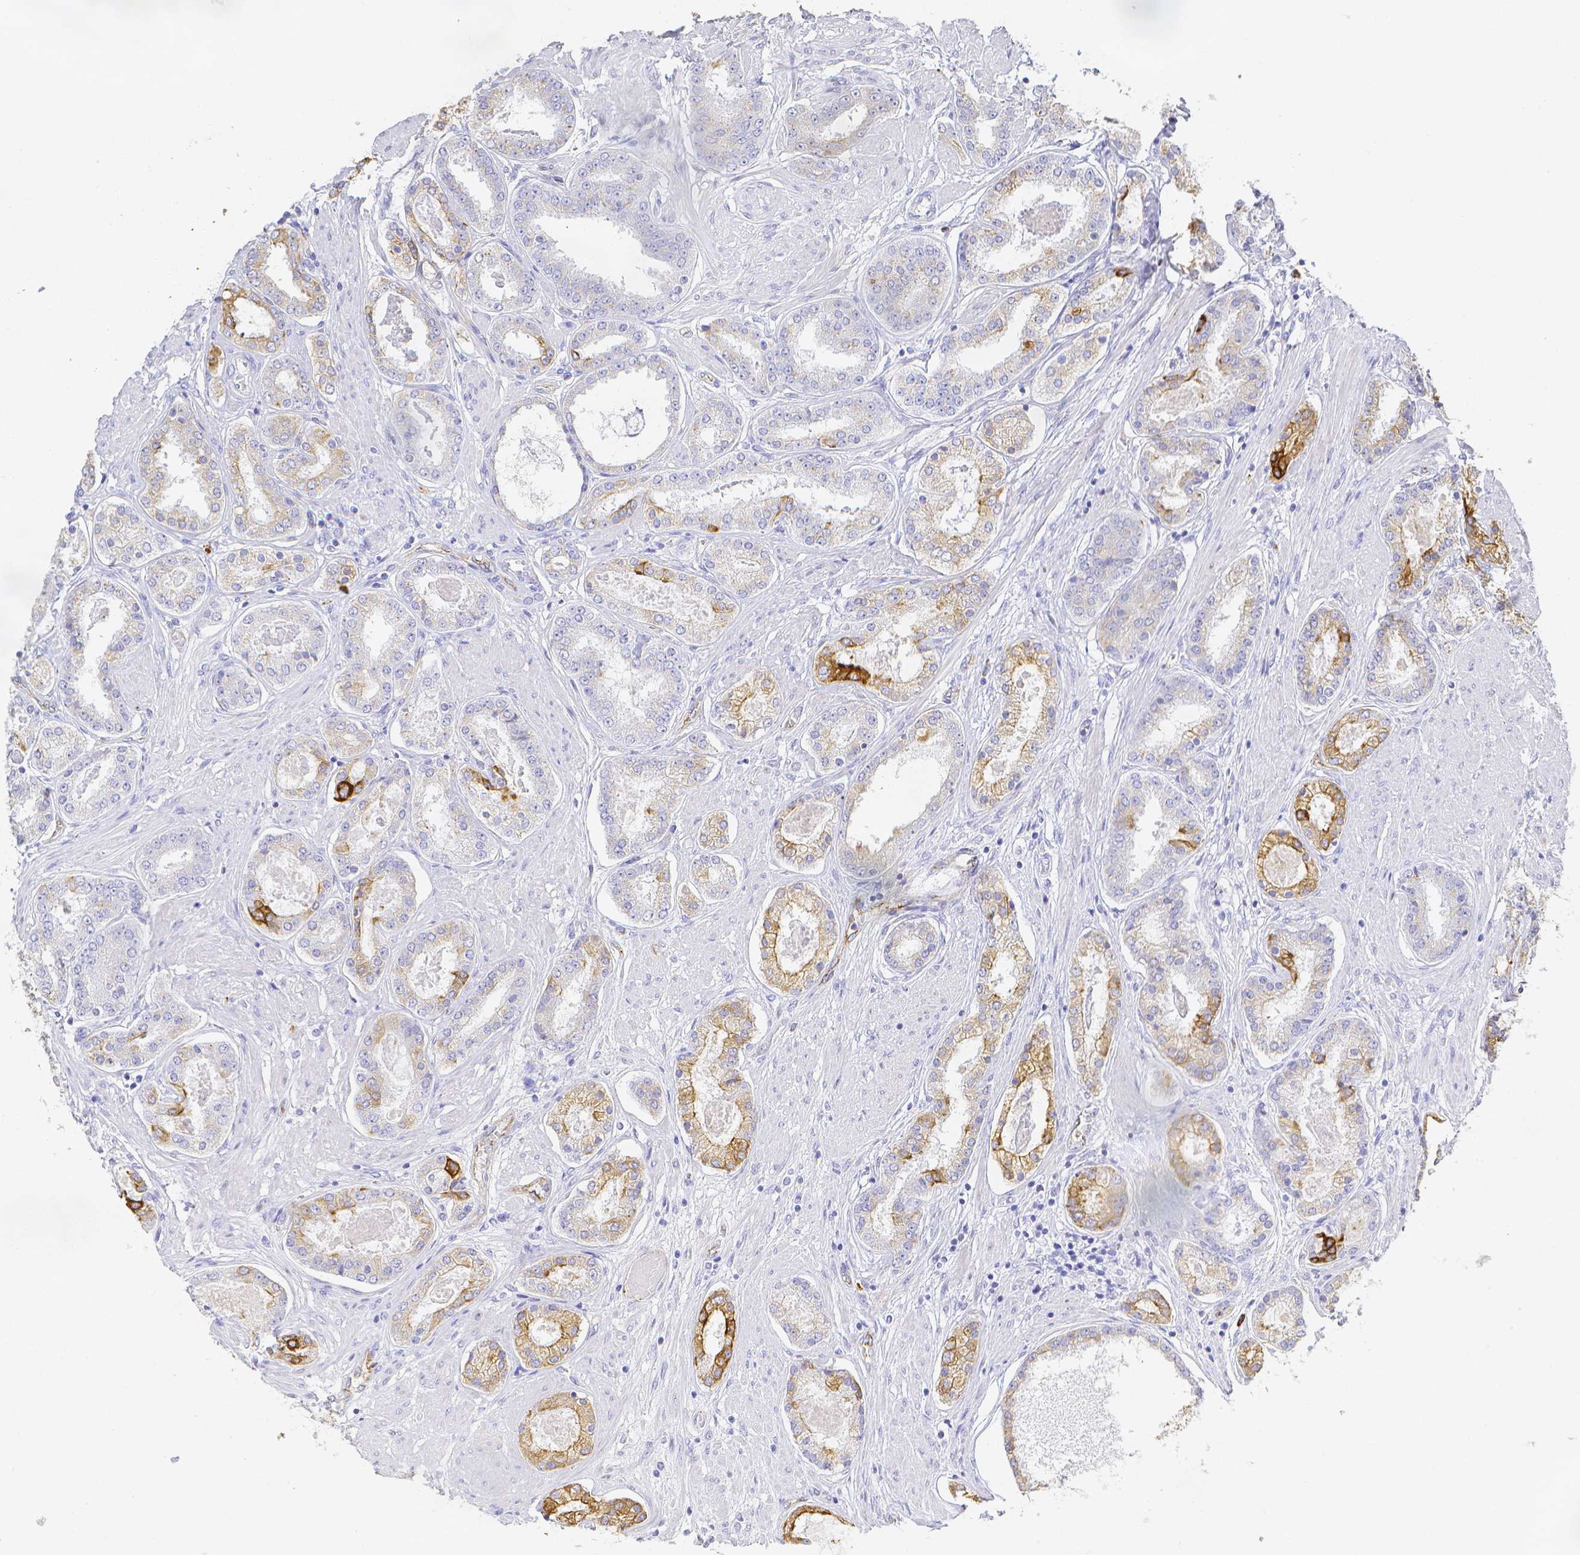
{"staining": {"intensity": "weak", "quantity": "25%-75%", "location": "cytoplasmic/membranous"}, "tissue": "prostate cancer", "cell_type": "Tumor cells", "image_type": "cancer", "snomed": [{"axis": "morphology", "description": "Adenocarcinoma, High grade"}, {"axis": "topography", "description": "Prostate"}], "caption": "Prostate high-grade adenocarcinoma tissue reveals weak cytoplasmic/membranous positivity in about 25%-75% of tumor cells, visualized by immunohistochemistry. (DAB IHC, brown staining for protein, blue staining for nuclei).", "gene": "SMURF1", "patient": {"sex": "male", "age": 63}}